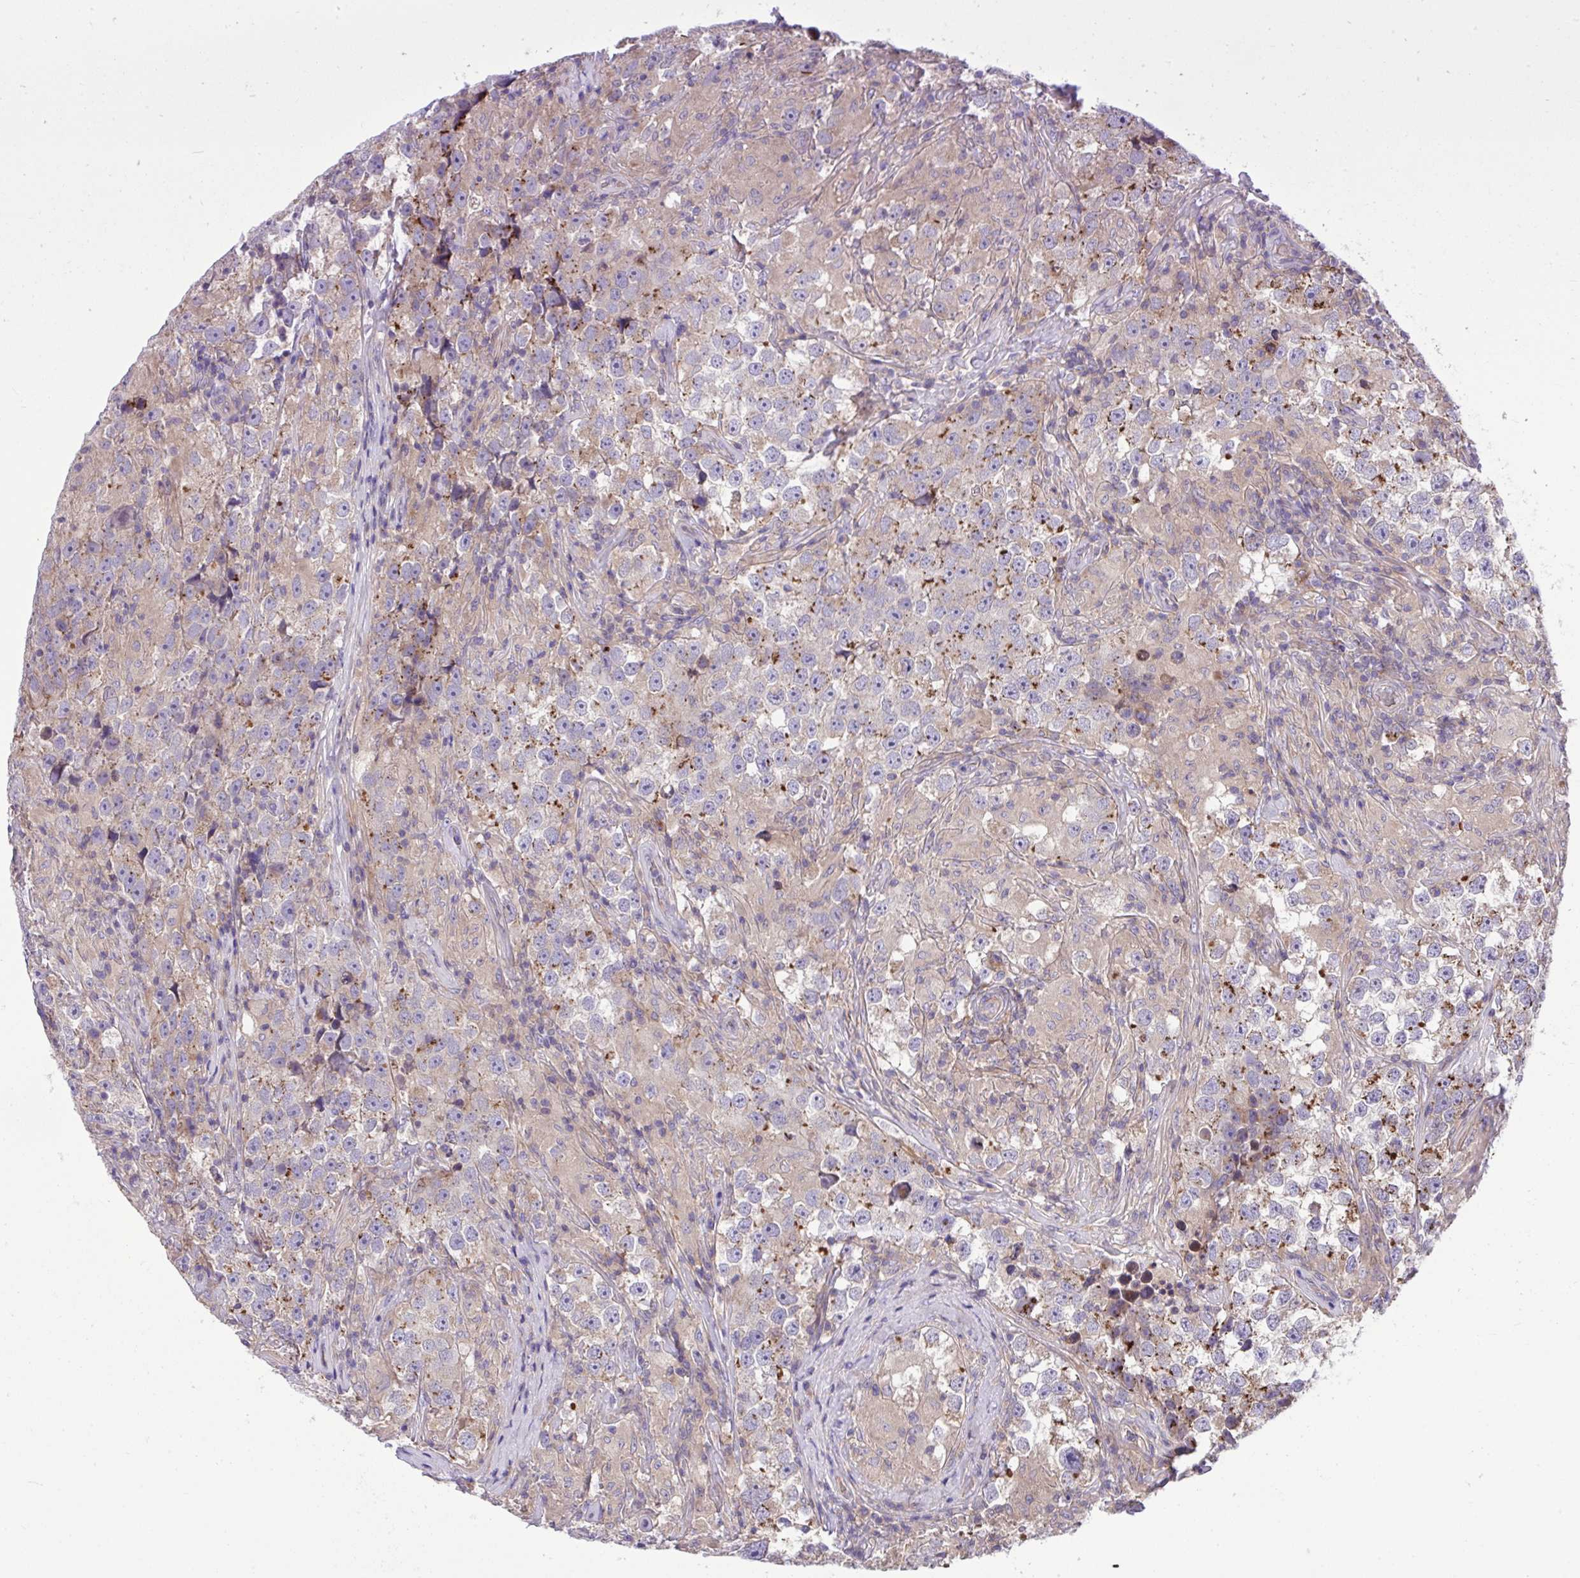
{"staining": {"intensity": "moderate", "quantity": "<25%", "location": "cytoplasmic/membranous"}, "tissue": "testis cancer", "cell_type": "Tumor cells", "image_type": "cancer", "snomed": [{"axis": "morphology", "description": "Seminoma, NOS"}, {"axis": "topography", "description": "Testis"}], "caption": "Approximately <25% of tumor cells in testis seminoma demonstrate moderate cytoplasmic/membranous protein expression as visualized by brown immunohistochemical staining.", "gene": "GRB14", "patient": {"sex": "male", "age": 46}}